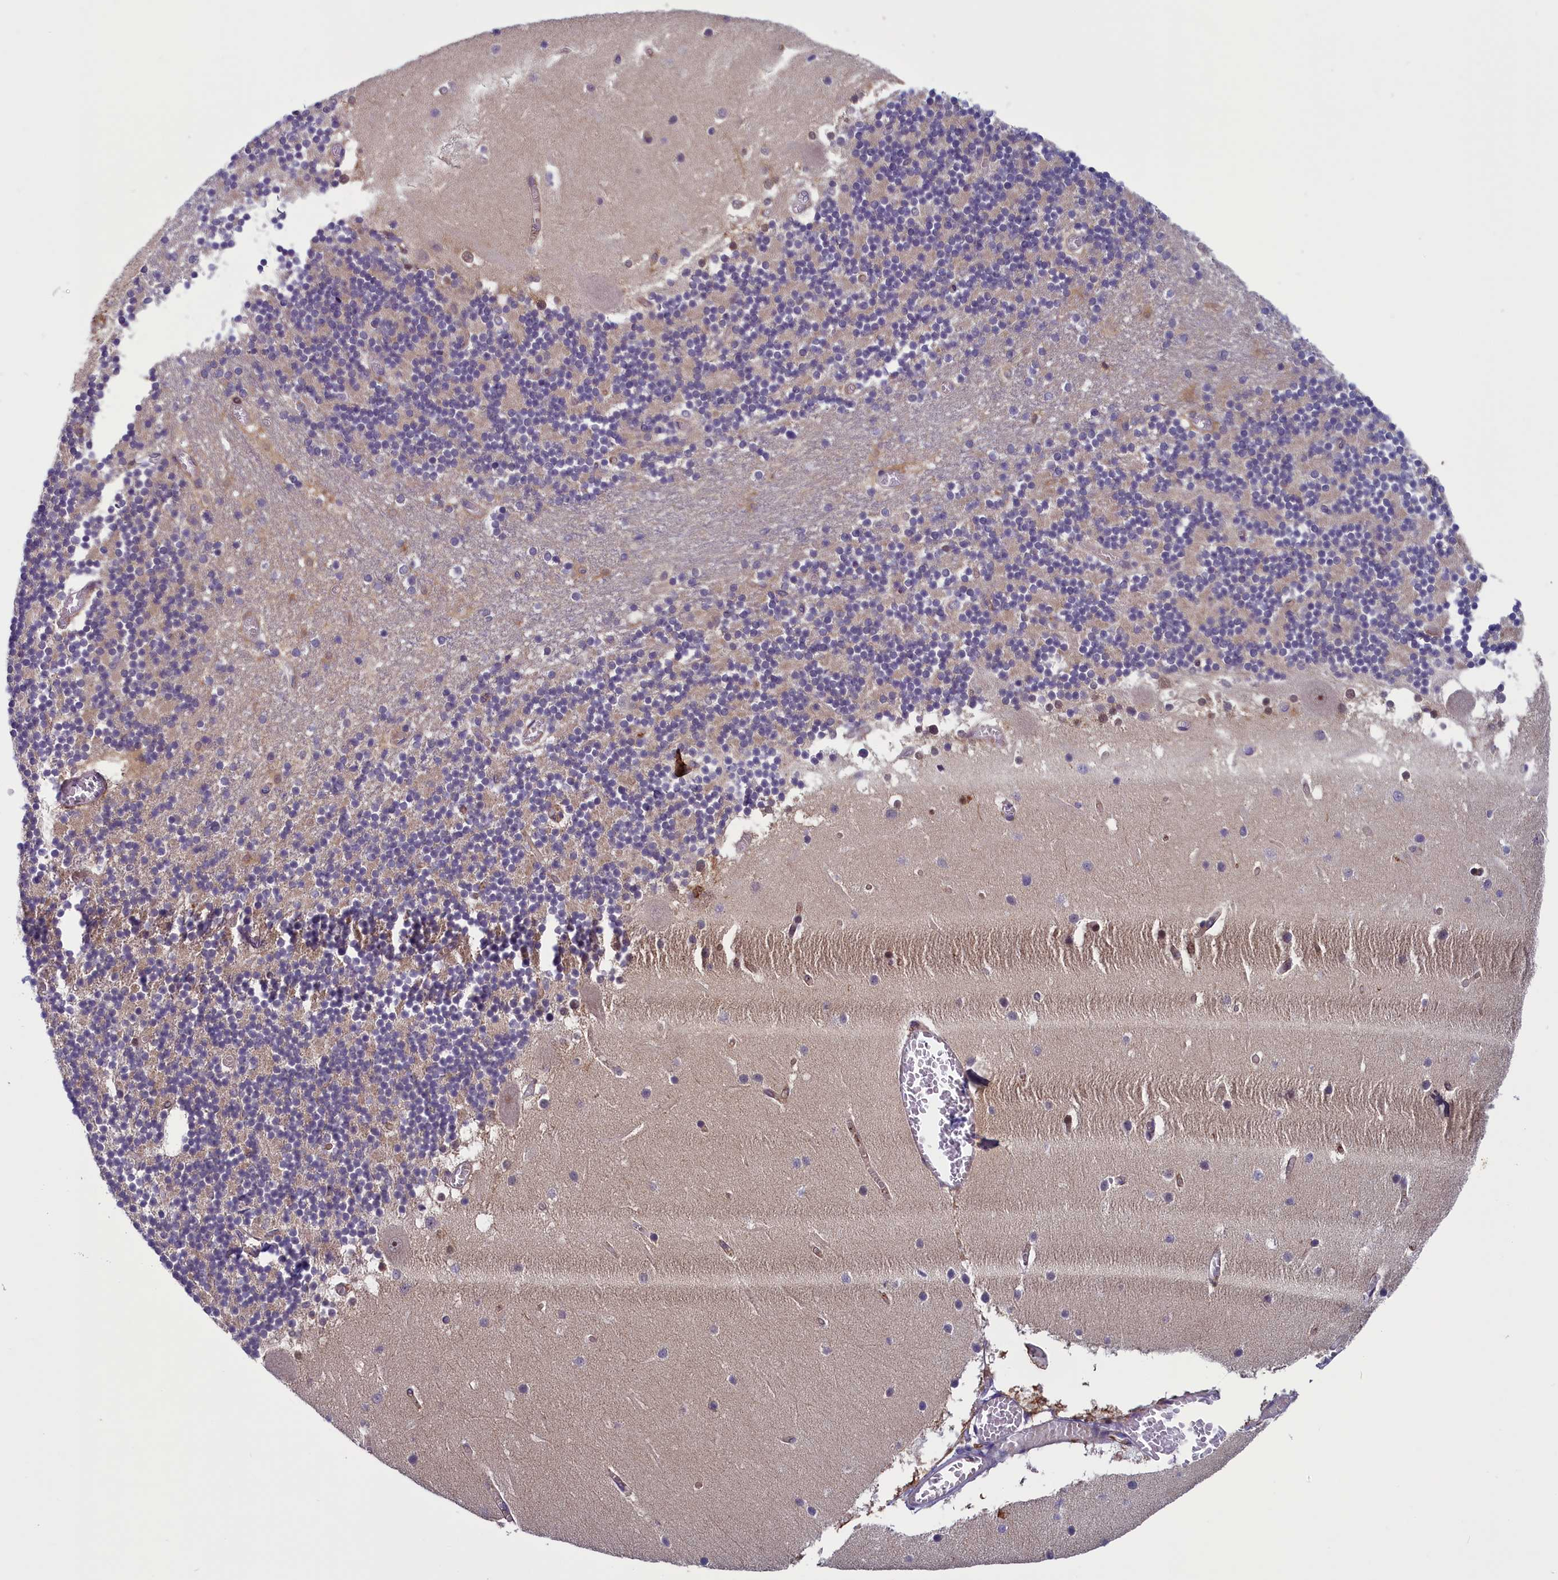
{"staining": {"intensity": "negative", "quantity": "none", "location": "none"}, "tissue": "cerebellum", "cell_type": "Cells in granular layer", "image_type": "normal", "snomed": [{"axis": "morphology", "description": "Normal tissue, NOS"}, {"axis": "topography", "description": "Cerebellum"}], "caption": "Benign cerebellum was stained to show a protein in brown. There is no significant positivity in cells in granular layer. (Brightfield microscopy of DAB (3,3'-diaminobenzidine) immunohistochemistry at high magnification).", "gene": "ANKRD39", "patient": {"sex": "female", "age": 28}}